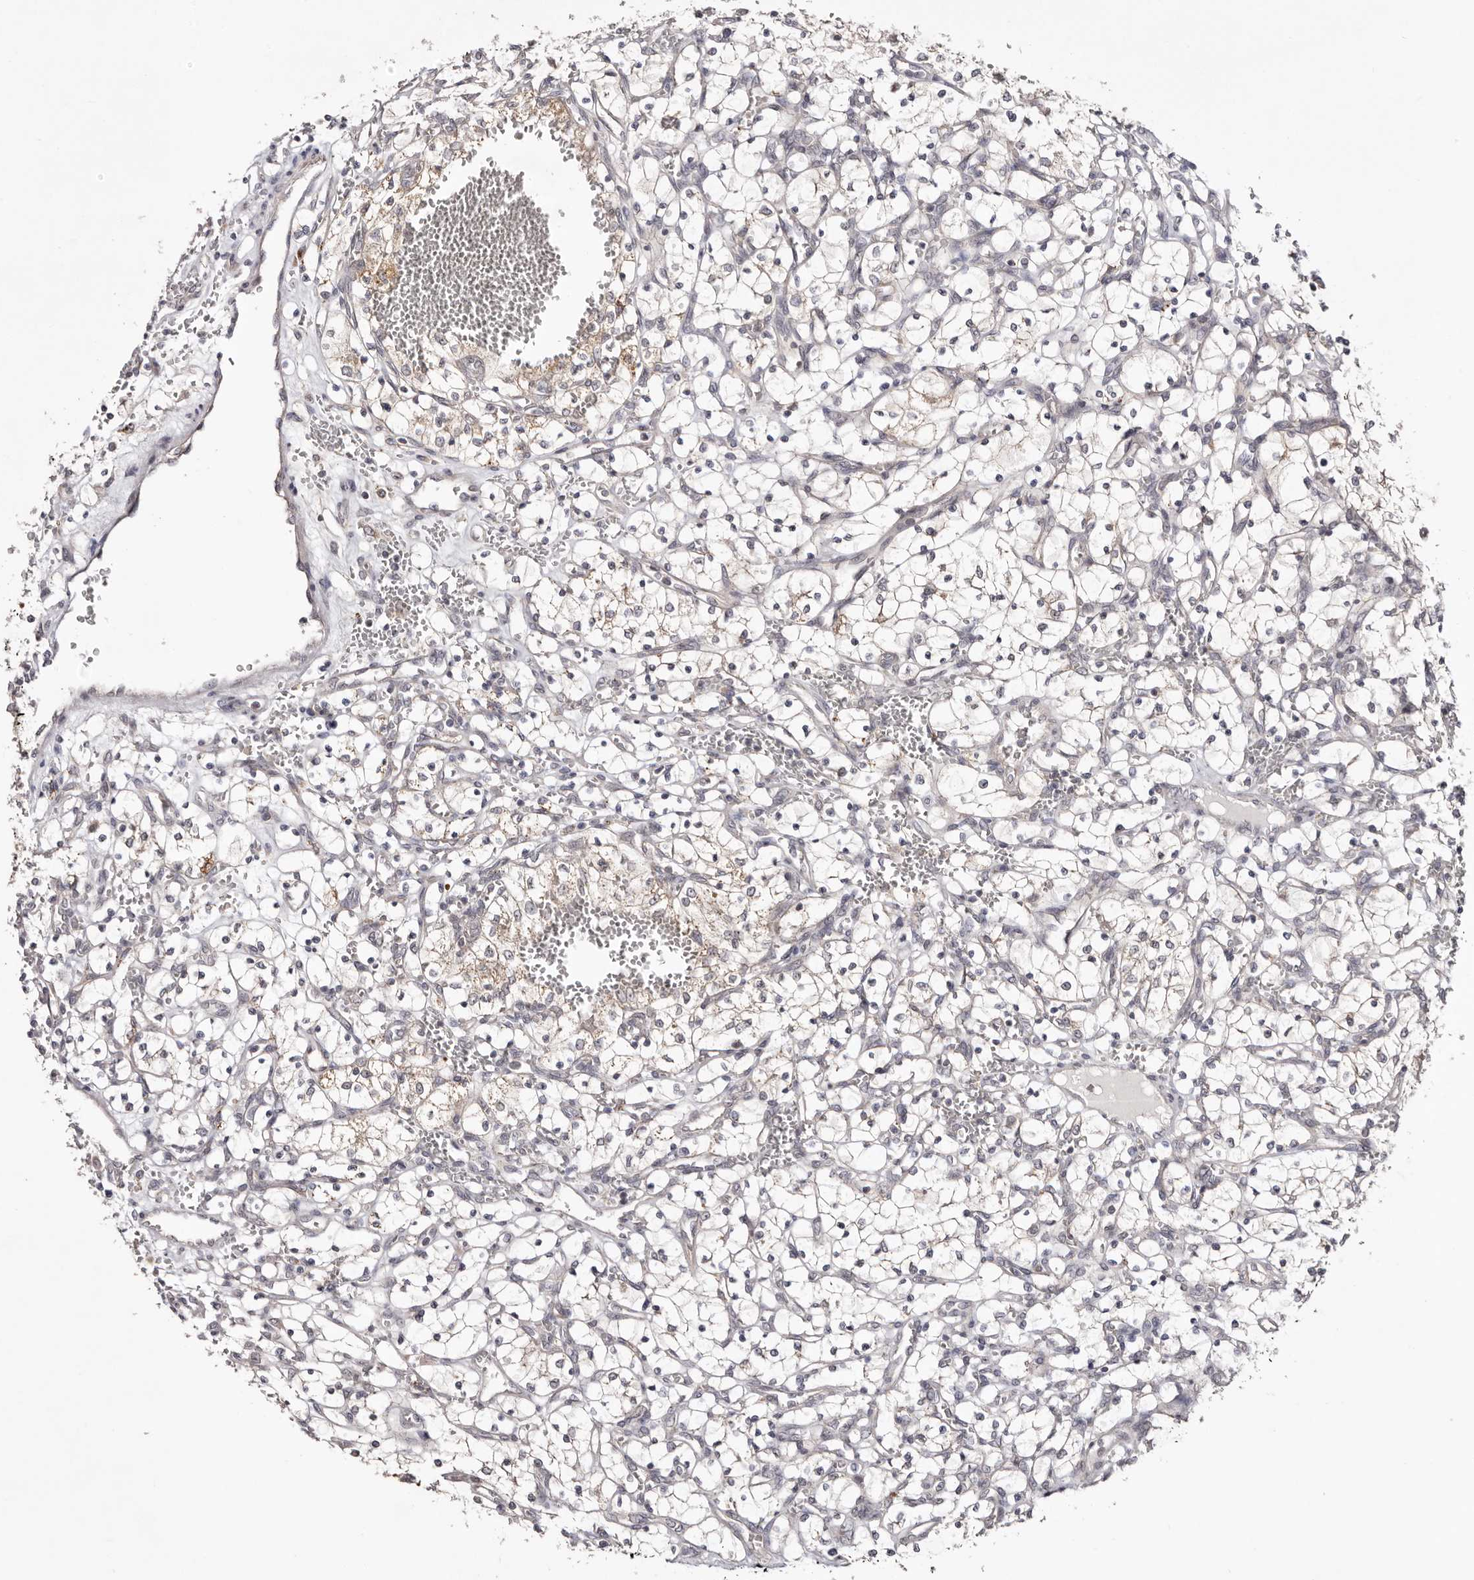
{"staining": {"intensity": "weak", "quantity": "25%-75%", "location": "cytoplasmic/membranous"}, "tissue": "renal cancer", "cell_type": "Tumor cells", "image_type": "cancer", "snomed": [{"axis": "morphology", "description": "Adenocarcinoma, NOS"}, {"axis": "topography", "description": "Kidney"}], "caption": "An IHC image of tumor tissue is shown. Protein staining in brown labels weak cytoplasmic/membranous positivity in adenocarcinoma (renal) within tumor cells.", "gene": "EGR3", "patient": {"sex": "female", "age": 69}}